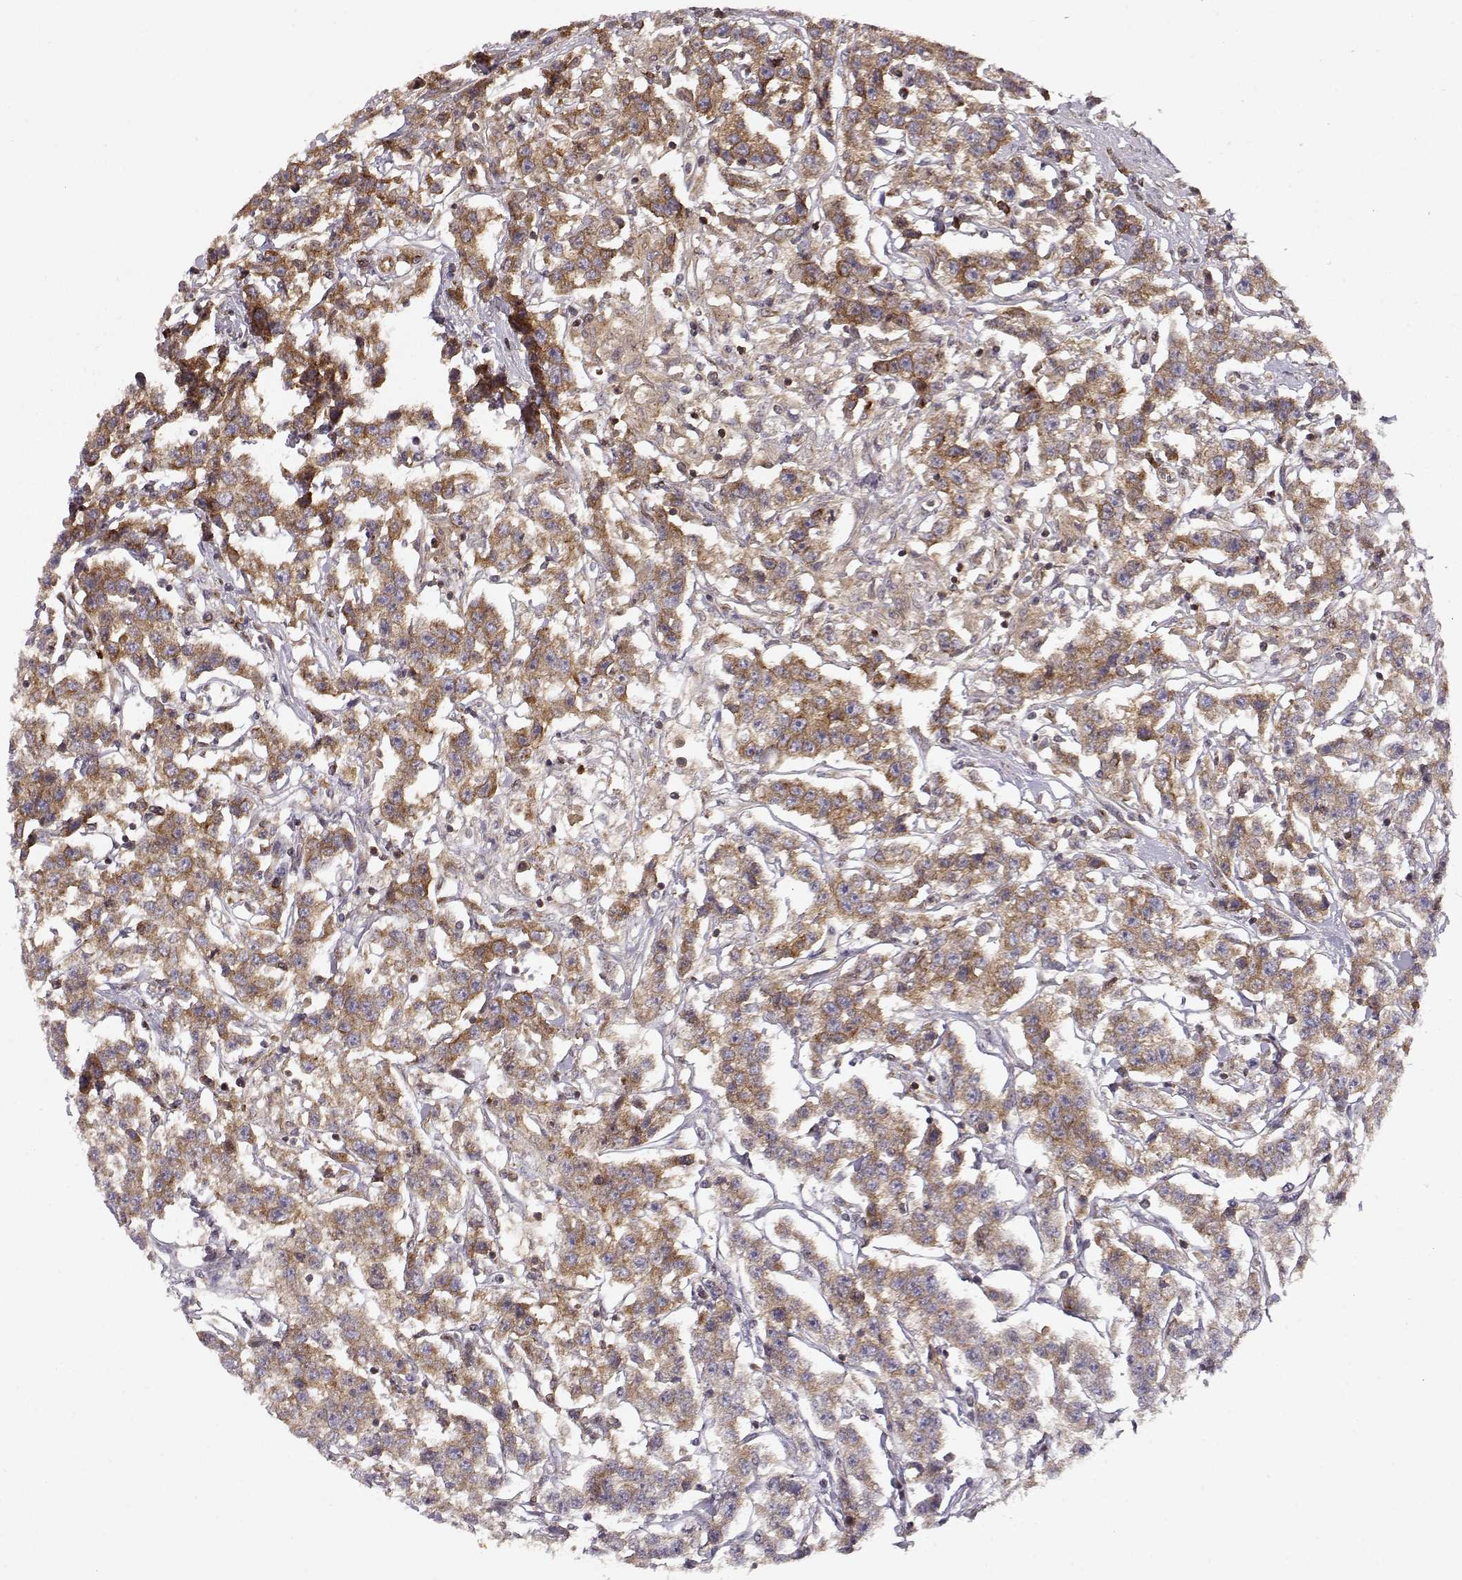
{"staining": {"intensity": "weak", "quantity": ">75%", "location": "cytoplasmic/membranous"}, "tissue": "testis cancer", "cell_type": "Tumor cells", "image_type": "cancer", "snomed": [{"axis": "morphology", "description": "Seminoma, NOS"}, {"axis": "topography", "description": "Testis"}], "caption": "High-power microscopy captured an immunohistochemistry micrograph of testis cancer, revealing weak cytoplasmic/membranous expression in about >75% of tumor cells. The staining was performed using DAB, with brown indicating positive protein expression. Nuclei are stained blue with hematoxylin.", "gene": "ARHGEF2", "patient": {"sex": "male", "age": 59}}